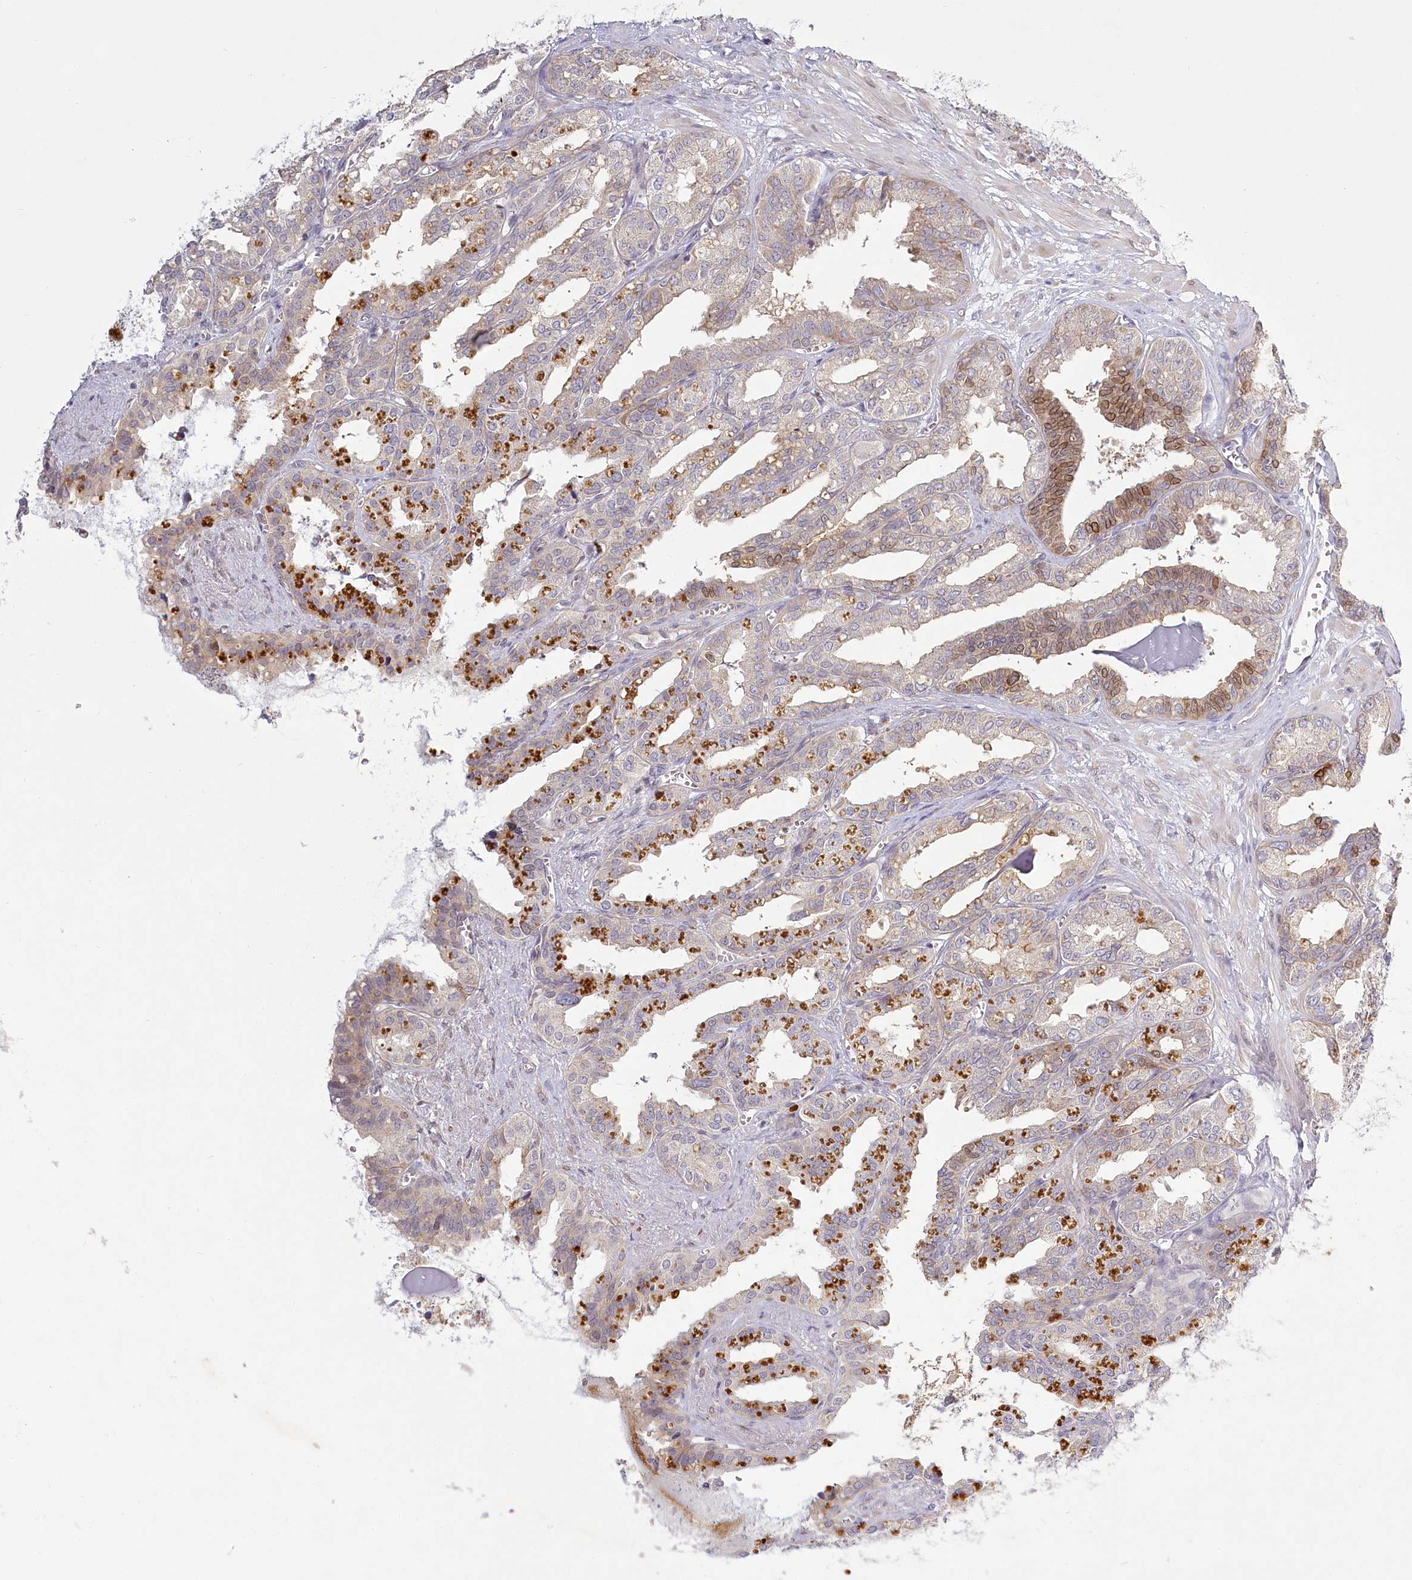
{"staining": {"intensity": "weak", "quantity": ">75%", "location": "cytoplasmic/membranous"}, "tissue": "seminal vesicle", "cell_type": "Glandular cells", "image_type": "normal", "snomed": [{"axis": "morphology", "description": "Normal tissue, NOS"}, {"axis": "topography", "description": "Prostate"}, {"axis": "topography", "description": "Seminal veicle"}], "caption": "Immunohistochemical staining of normal human seminal vesicle shows >75% levels of weak cytoplasmic/membranous protein staining in approximately >75% of glandular cells. Using DAB (3,3'-diaminobenzidine) (brown) and hematoxylin (blue) stains, captured at high magnification using brightfield microscopy.", "gene": "SPINK13", "patient": {"sex": "male", "age": 51}}